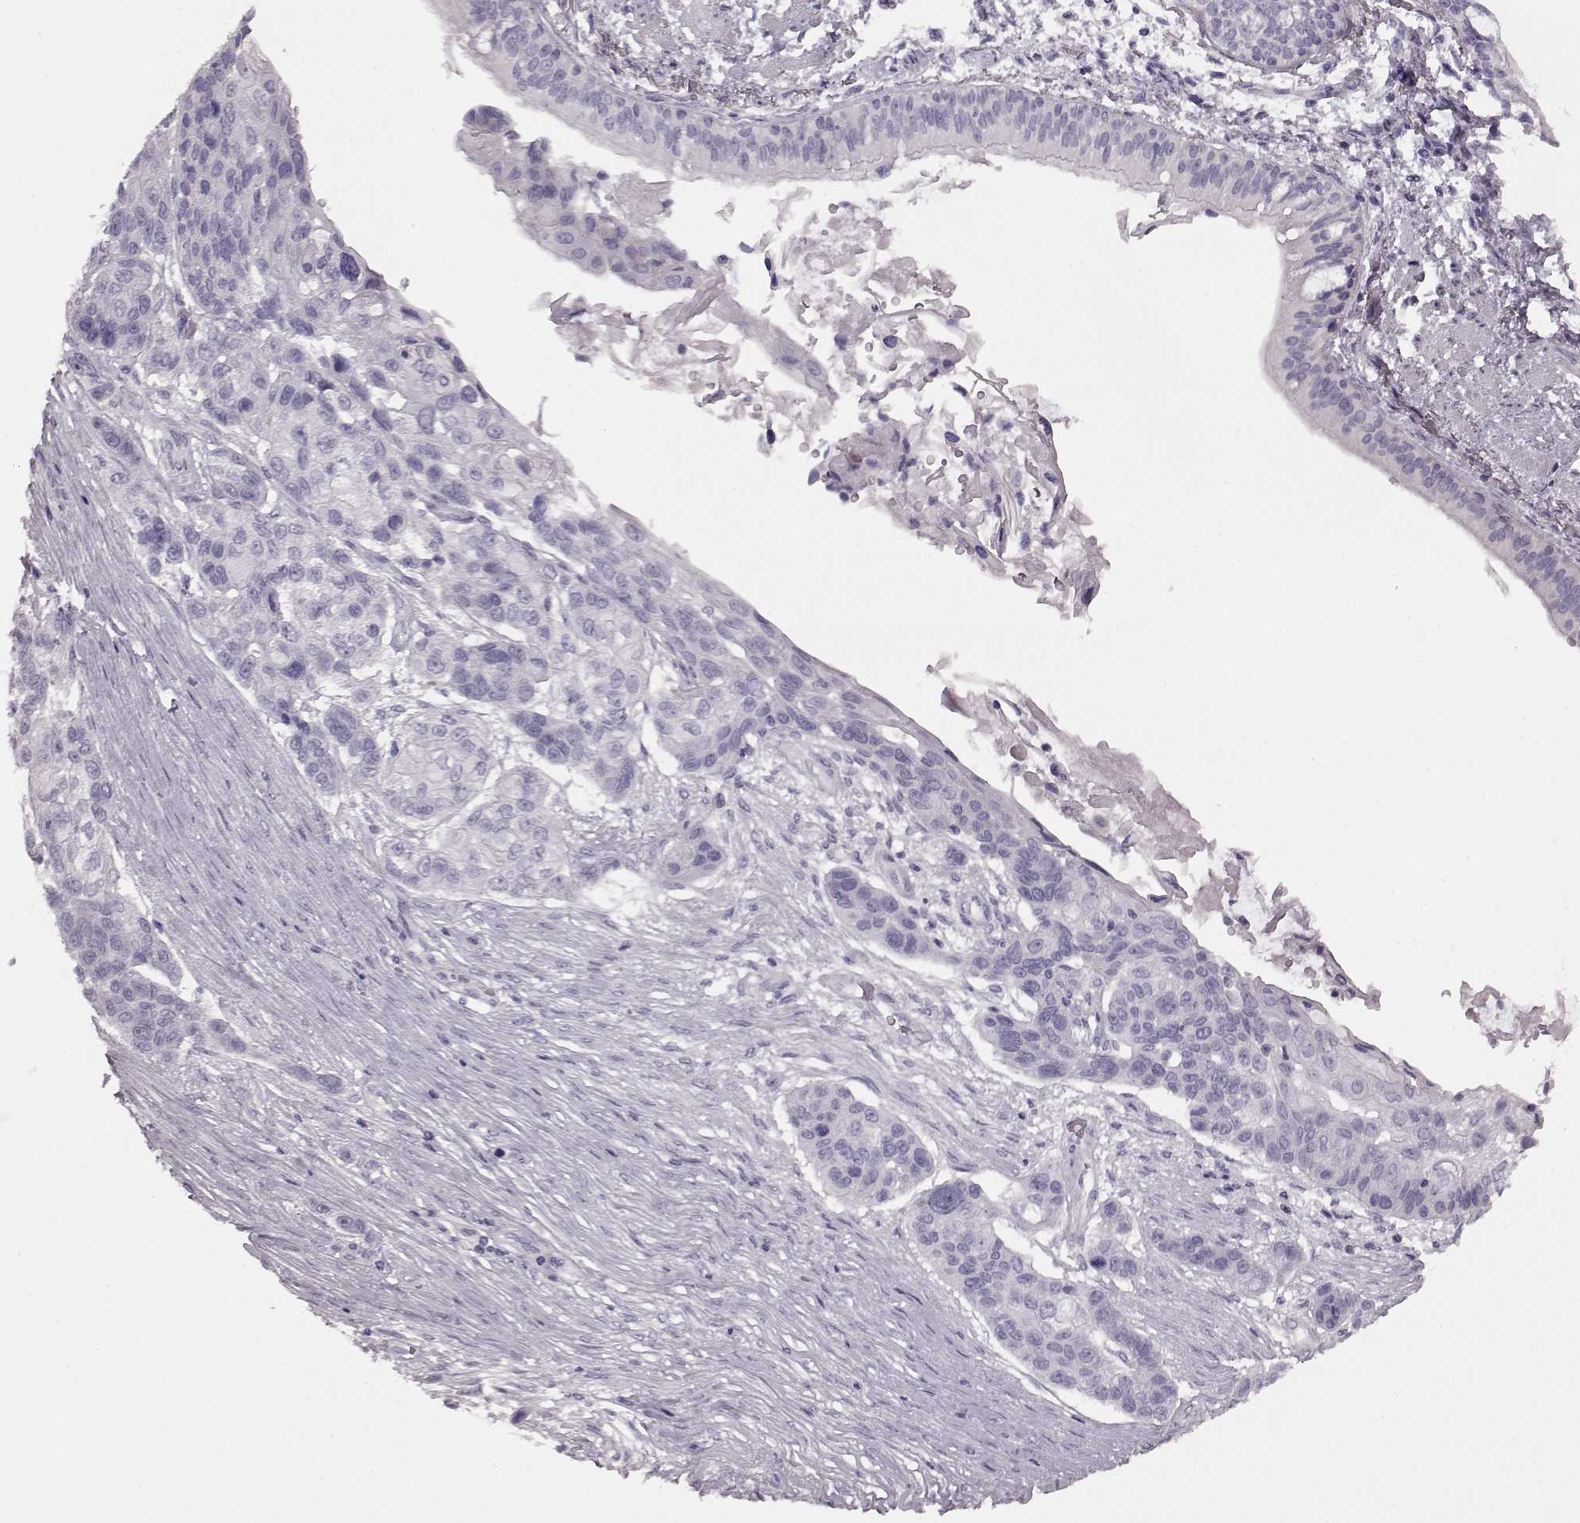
{"staining": {"intensity": "negative", "quantity": "none", "location": "none"}, "tissue": "lung cancer", "cell_type": "Tumor cells", "image_type": "cancer", "snomed": [{"axis": "morphology", "description": "Squamous cell carcinoma, NOS"}, {"axis": "topography", "description": "Lung"}], "caption": "Tumor cells are negative for brown protein staining in lung cancer (squamous cell carcinoma).", "gene": "CRYBA2", "patient": {"sex": "male", "age": 69}}